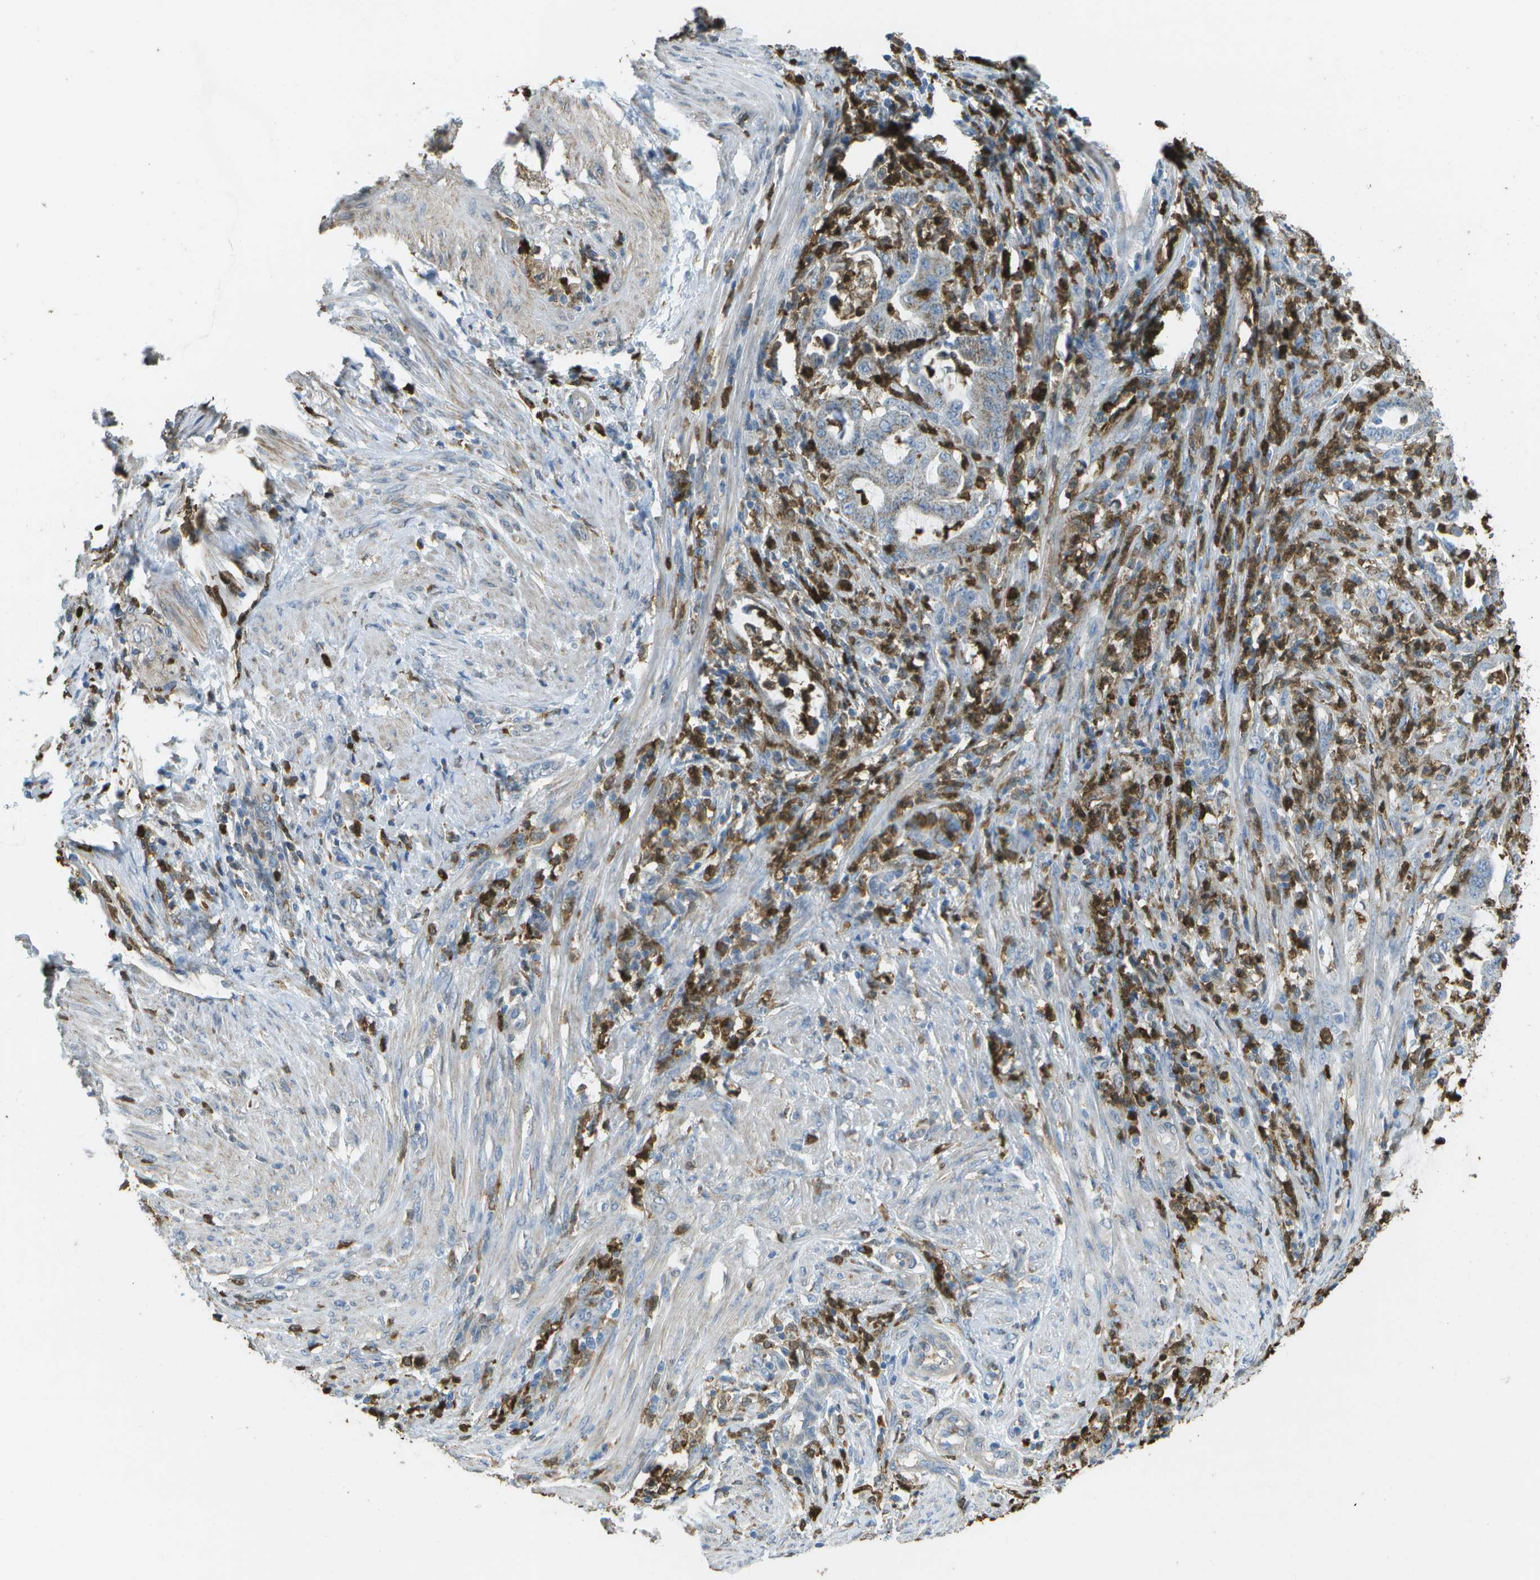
{"staining": {"intensity": "negative", "quantity": "none", "location": "none"}, "tissue": "endometrial cancer", "cell_type": "Tumor cells", "image_type": "cancer", "snomed": [{"axis": "morphology", "description": "Adenocarcinoma, NOS"}, {"axis": "topography", "description": "Endometrium"}], "caption": "Immunohistochemistry (IHC) of adenocarcinoma (endometrial) displays no staining in tumor cells. (Immunohistochemistry (IHC), brightfield microscopy, high magnification).", "gene": "CACHD1", "patient": {"sex": "female", "age": 70}}